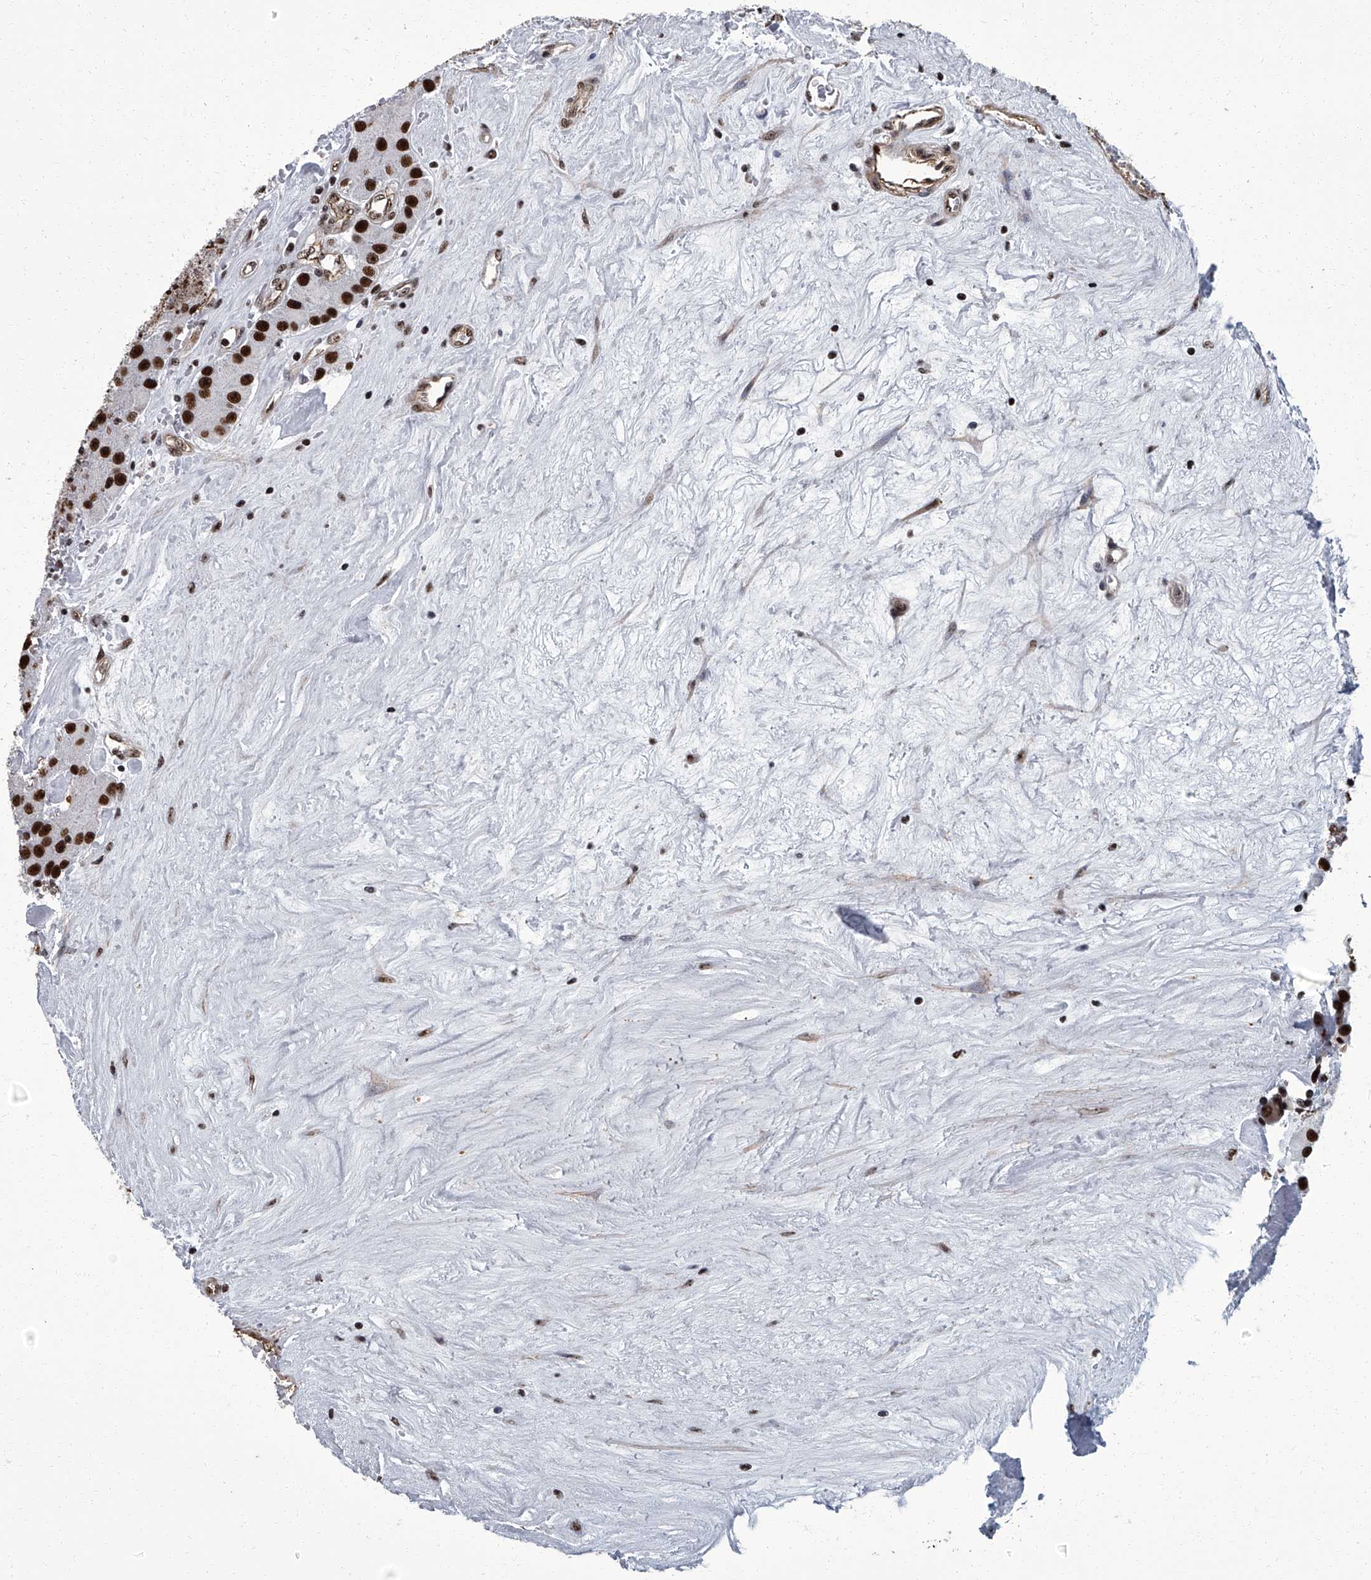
{"staining": {"intensity": "strong", "quantity": ">75%", "location": "nuclear"}, "tissue": "carcinoid", "cell_type": "Tumor cells", "image_type": "cancer", "snomed": [{"axis": "morphology", "description": "Carcinoid, malignant, NOS"}, {"axis": "topography", "description": "Pancreas"}], "caption": "Human malignant carcinoid stained with a protein marker reveals strong staining in tumor cells.", "gene": "ZNF518B", "patient": {"sex": "male", "age": 41}}